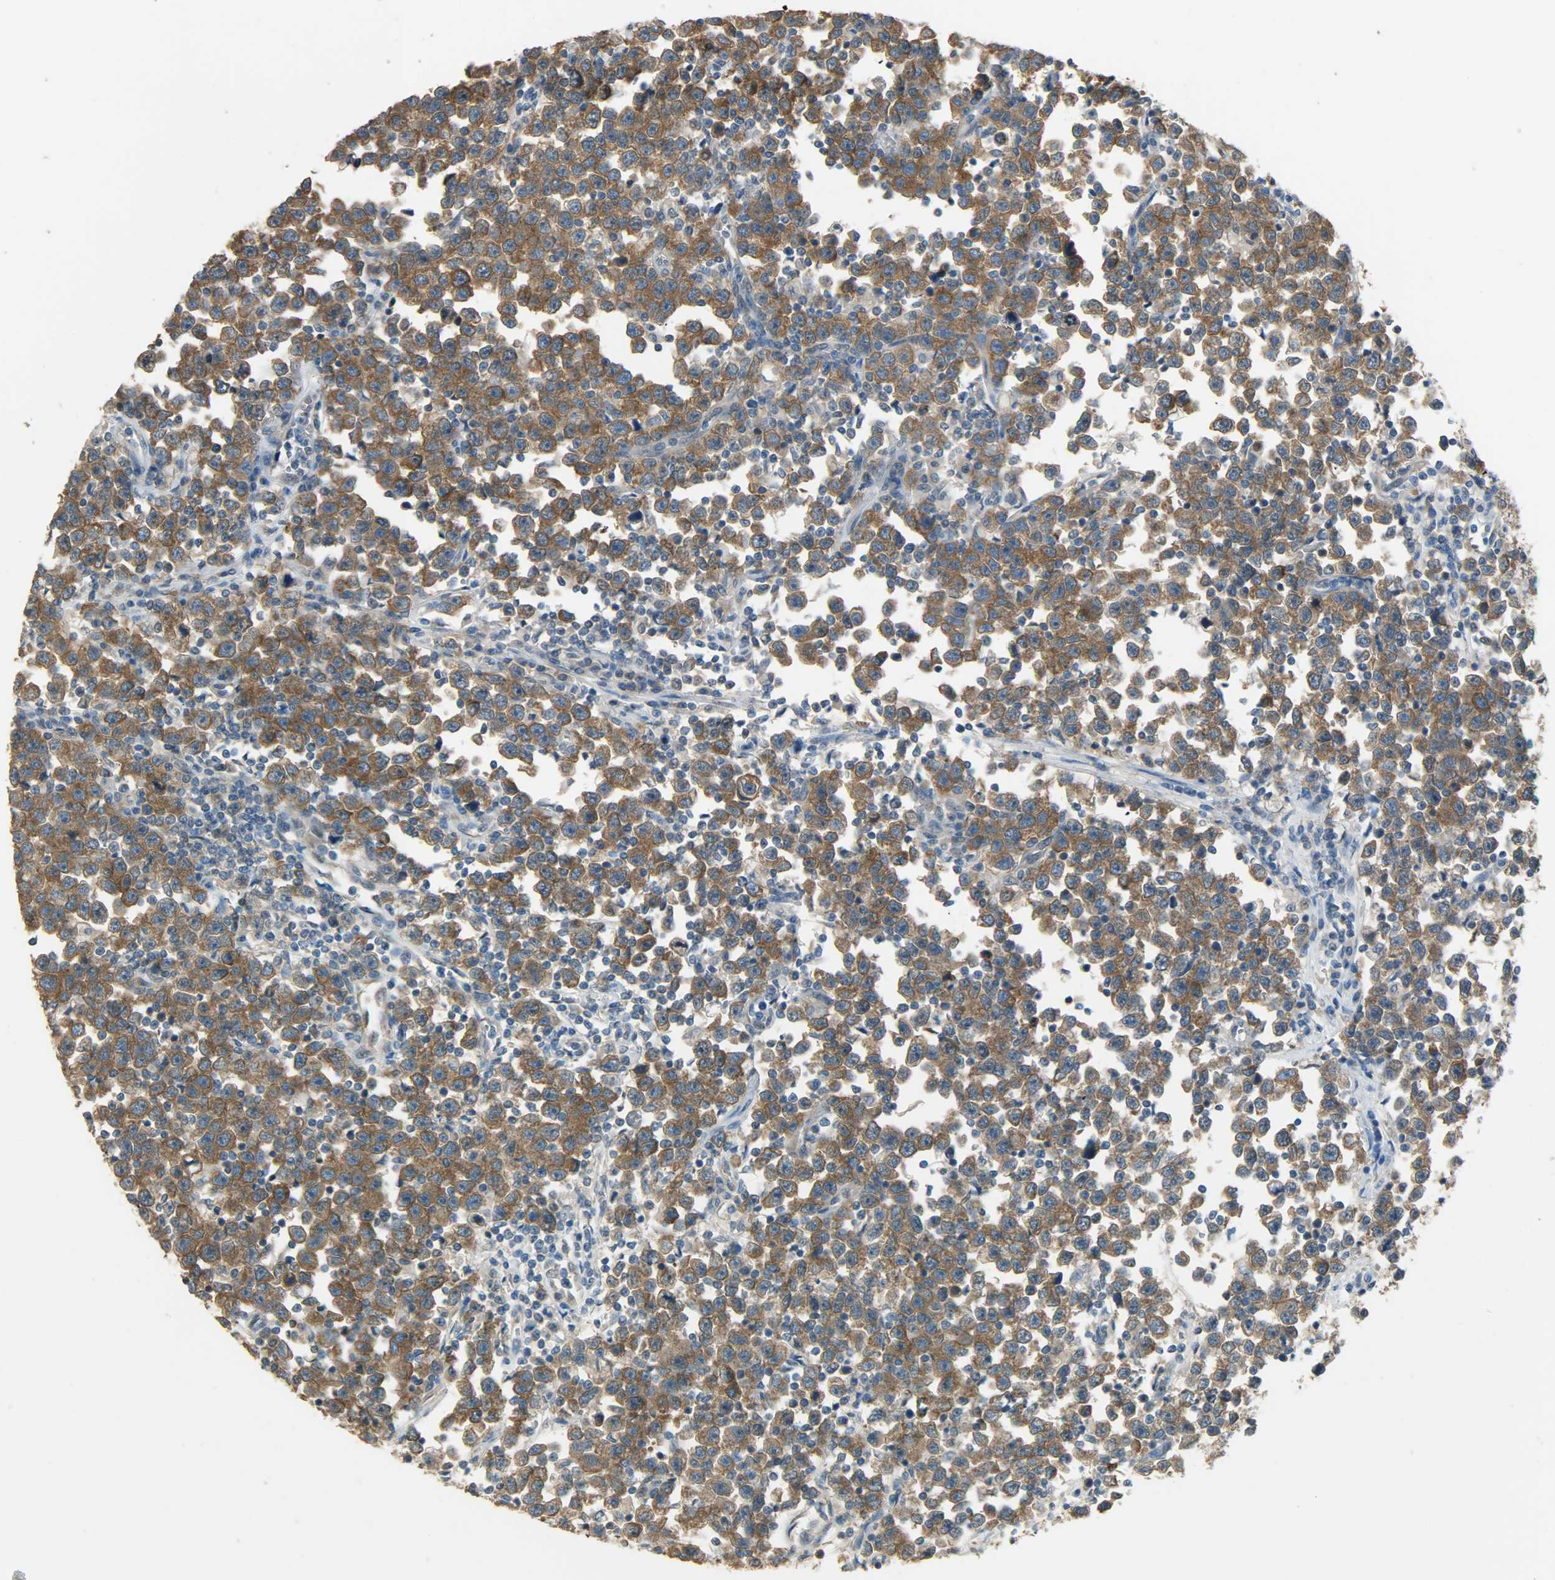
{"staining": {"intensity": "strong", "quantity": ">75%", "location": "cytoplasmic/membranous"}, "tissue": "testis cancer", "cell_type": "Tumor cells", "image_type": "cancer", "snomed": [{"axis": "morphology", "description": "Seminoma, NOS"}, {"axis": "topography", "description": "Testis"}], "caption": "Brown immunohistochemical staining in testis cancer (seminoma) shows strong cytoplasmic/membranous positivity in approximately >75% of tumor cells.", "gene": "PRMT5", "patient": {"sex": "male", "age": 43}}